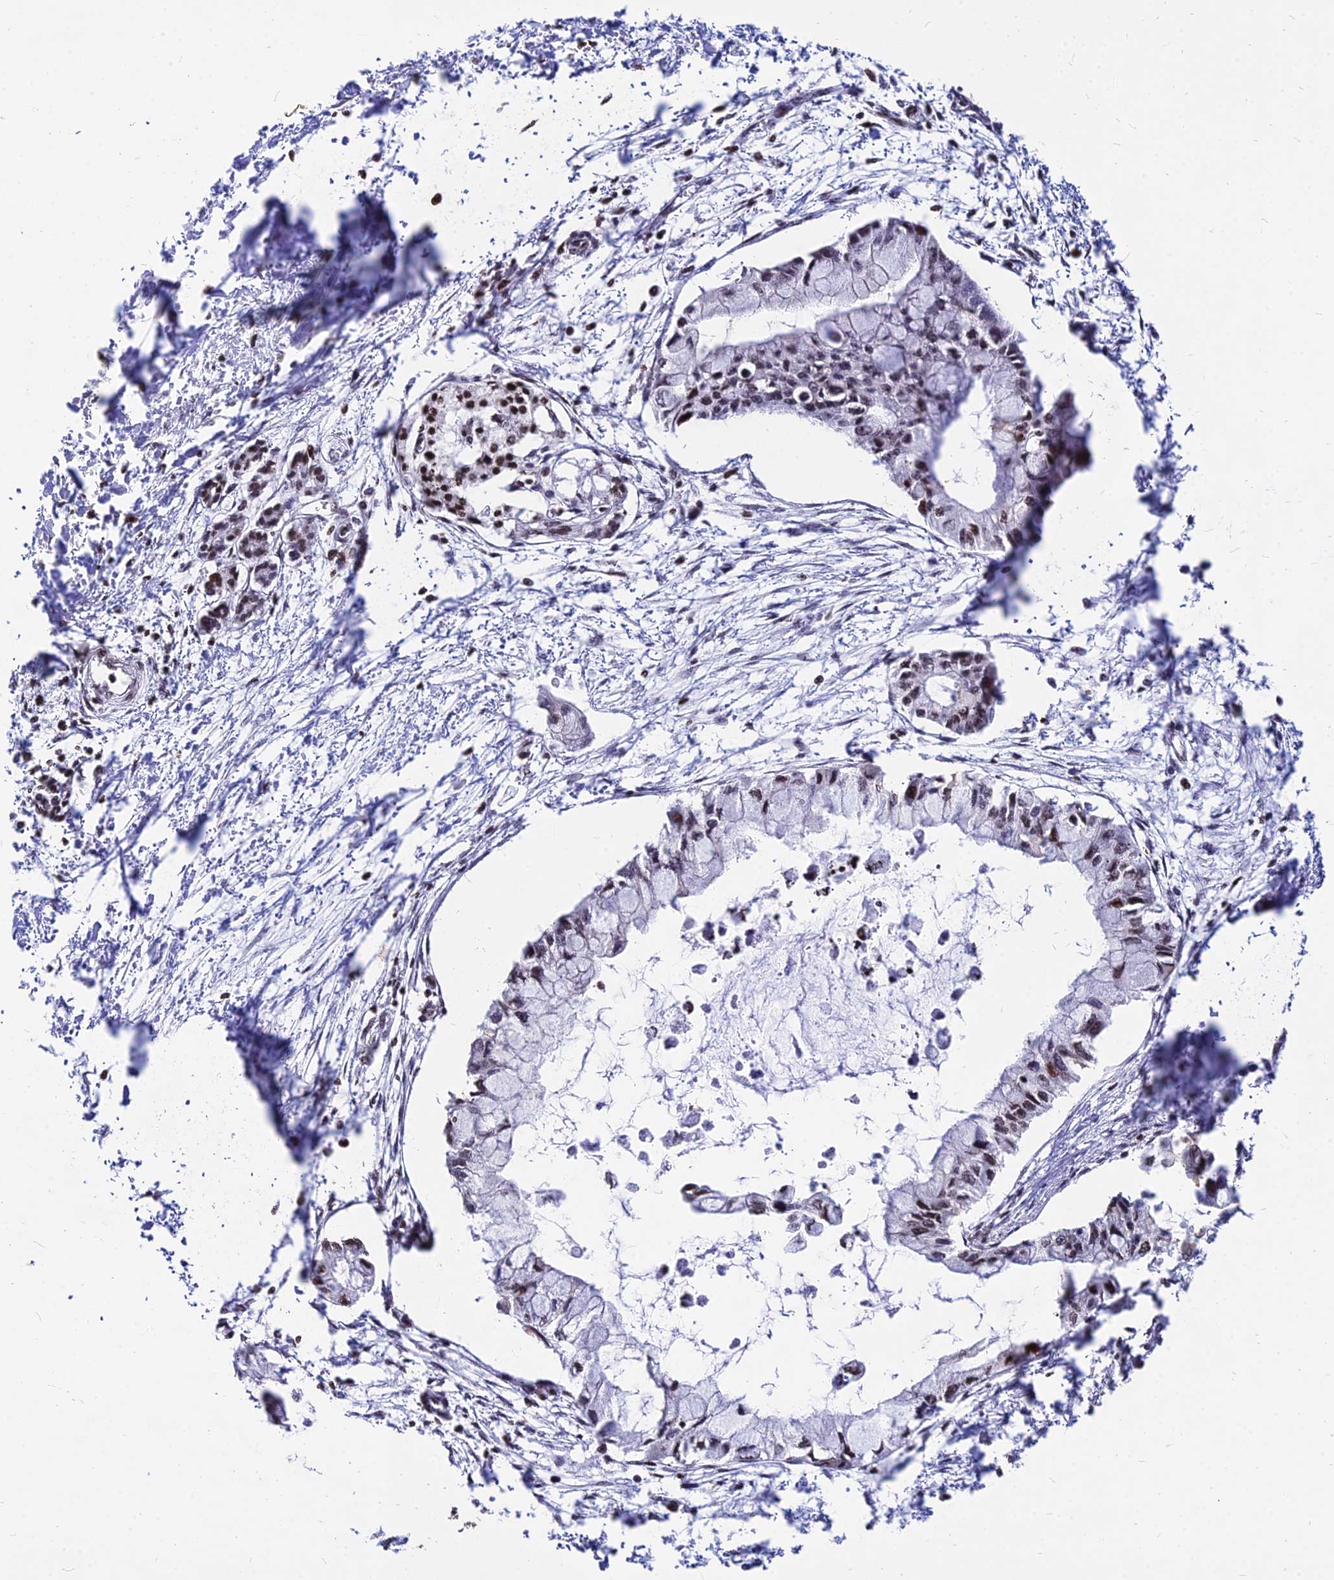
{"staining": {"intensity": "moderate", "quantity": "<25%", "location": "nuclear"}, "tissue": "pancreatic cancer", "cell_type": "Tumor cells", "image_type": "cancer", "snomed": [{"axis": "morphology", "description": "Adenocarcinoma, NOS"}, {"axis": "topography", "description": "Pancreas"}], "caption": "Tumor cells reveal moderate nuclear staining in approximately <25% of cells in pancreatic cancer. (IHC, brightfield microscopy, high magnification).", "gene": "NYAP2", "patient": {"sex": "male", "age": 48}}